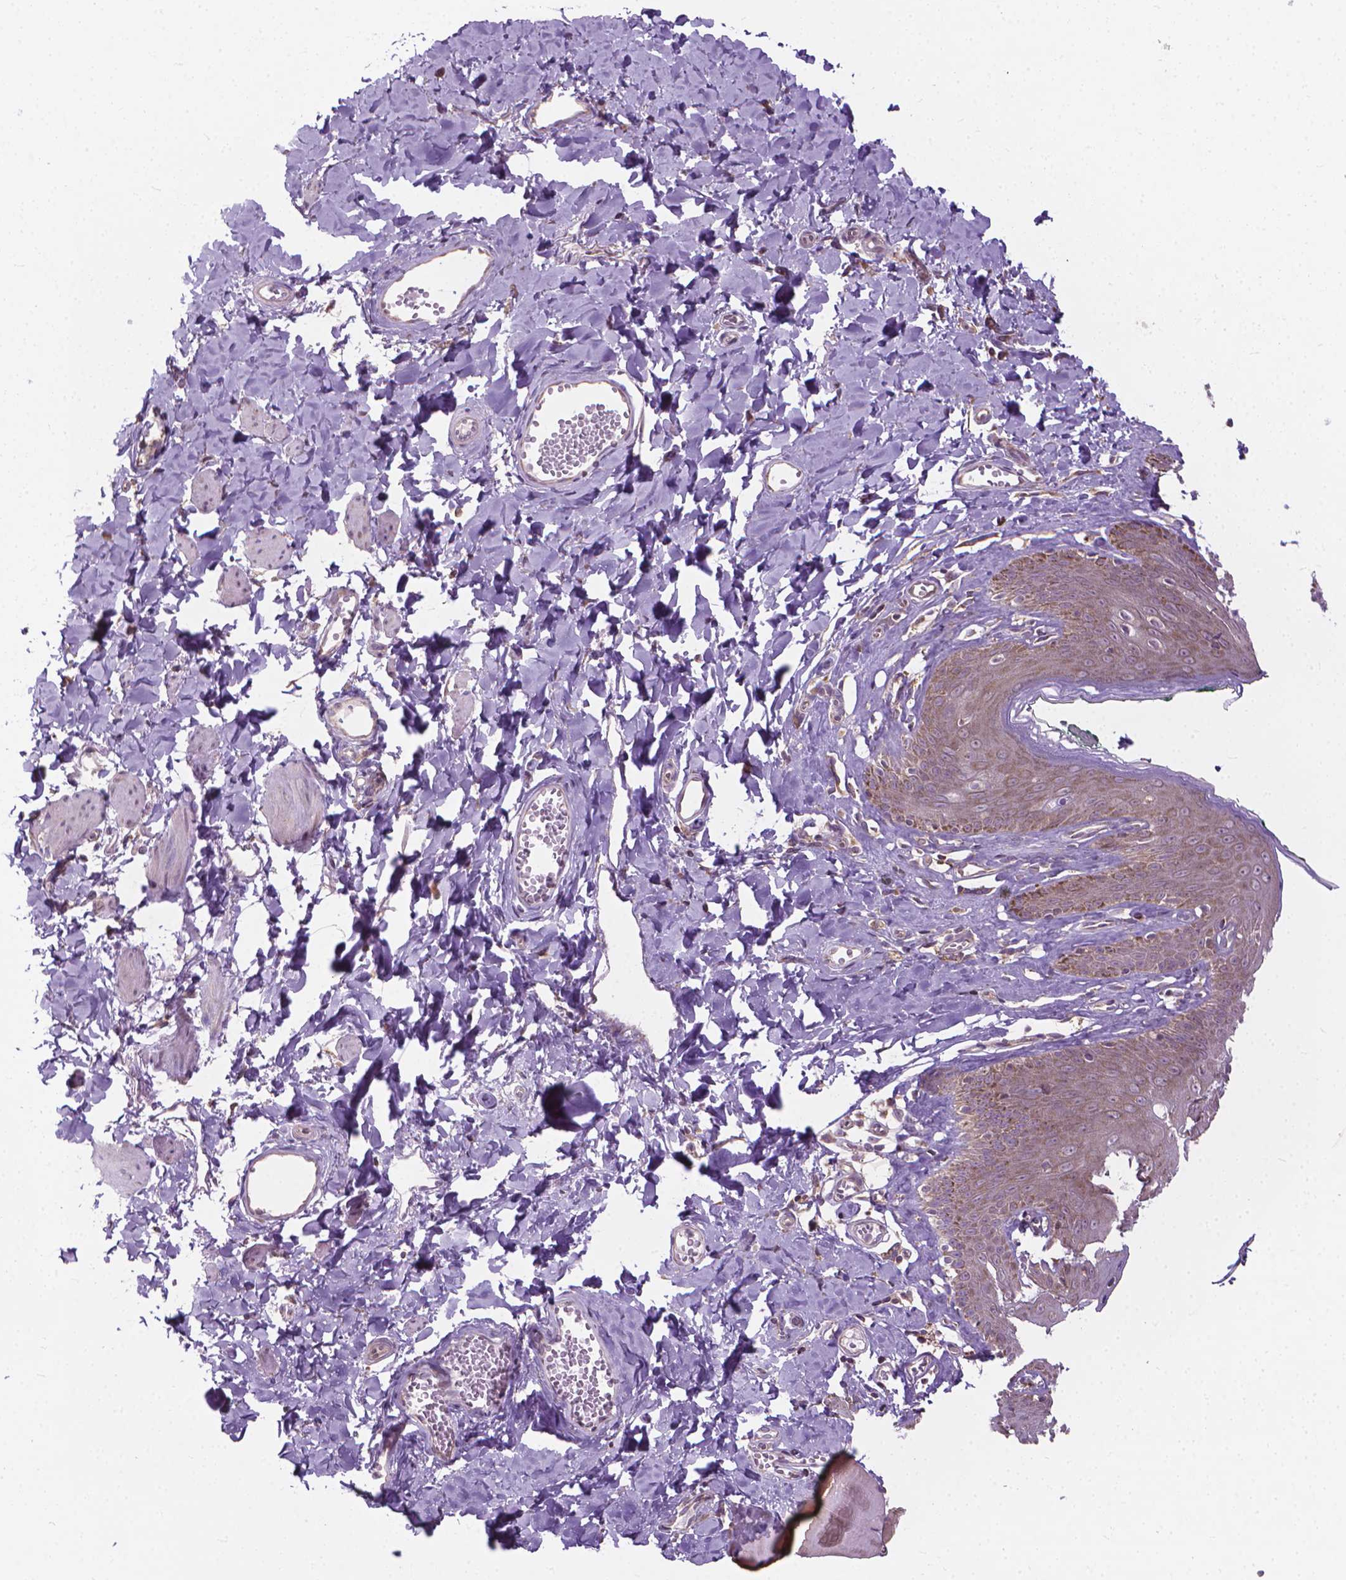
{"staining": {"intensity": "moderate", "quantity": "<25%", "location": "cytoplasmic/membranous"}, "tissue": "skin", "cell_type": "Epidermal cells", "image_type": "normal", "snomed": [{"axis": "morphology", "description": "Normal tissue, NOS"}, {"axis": "topography", "description": "Vulva"}, {"axis": "topography", "description": "Peripheral nerve tissue"}], "caption": "This photomicrograph shows normal skin stained with immunohistochemistry (IHC) to label a protein in brown. The cytoplasmic/membranous of epidermal cells show moderate positivity for the protein. Nuclei are counter-stained blue.", "gene": "NUDT1", "patient": {"sex": "female", "age": 66}}